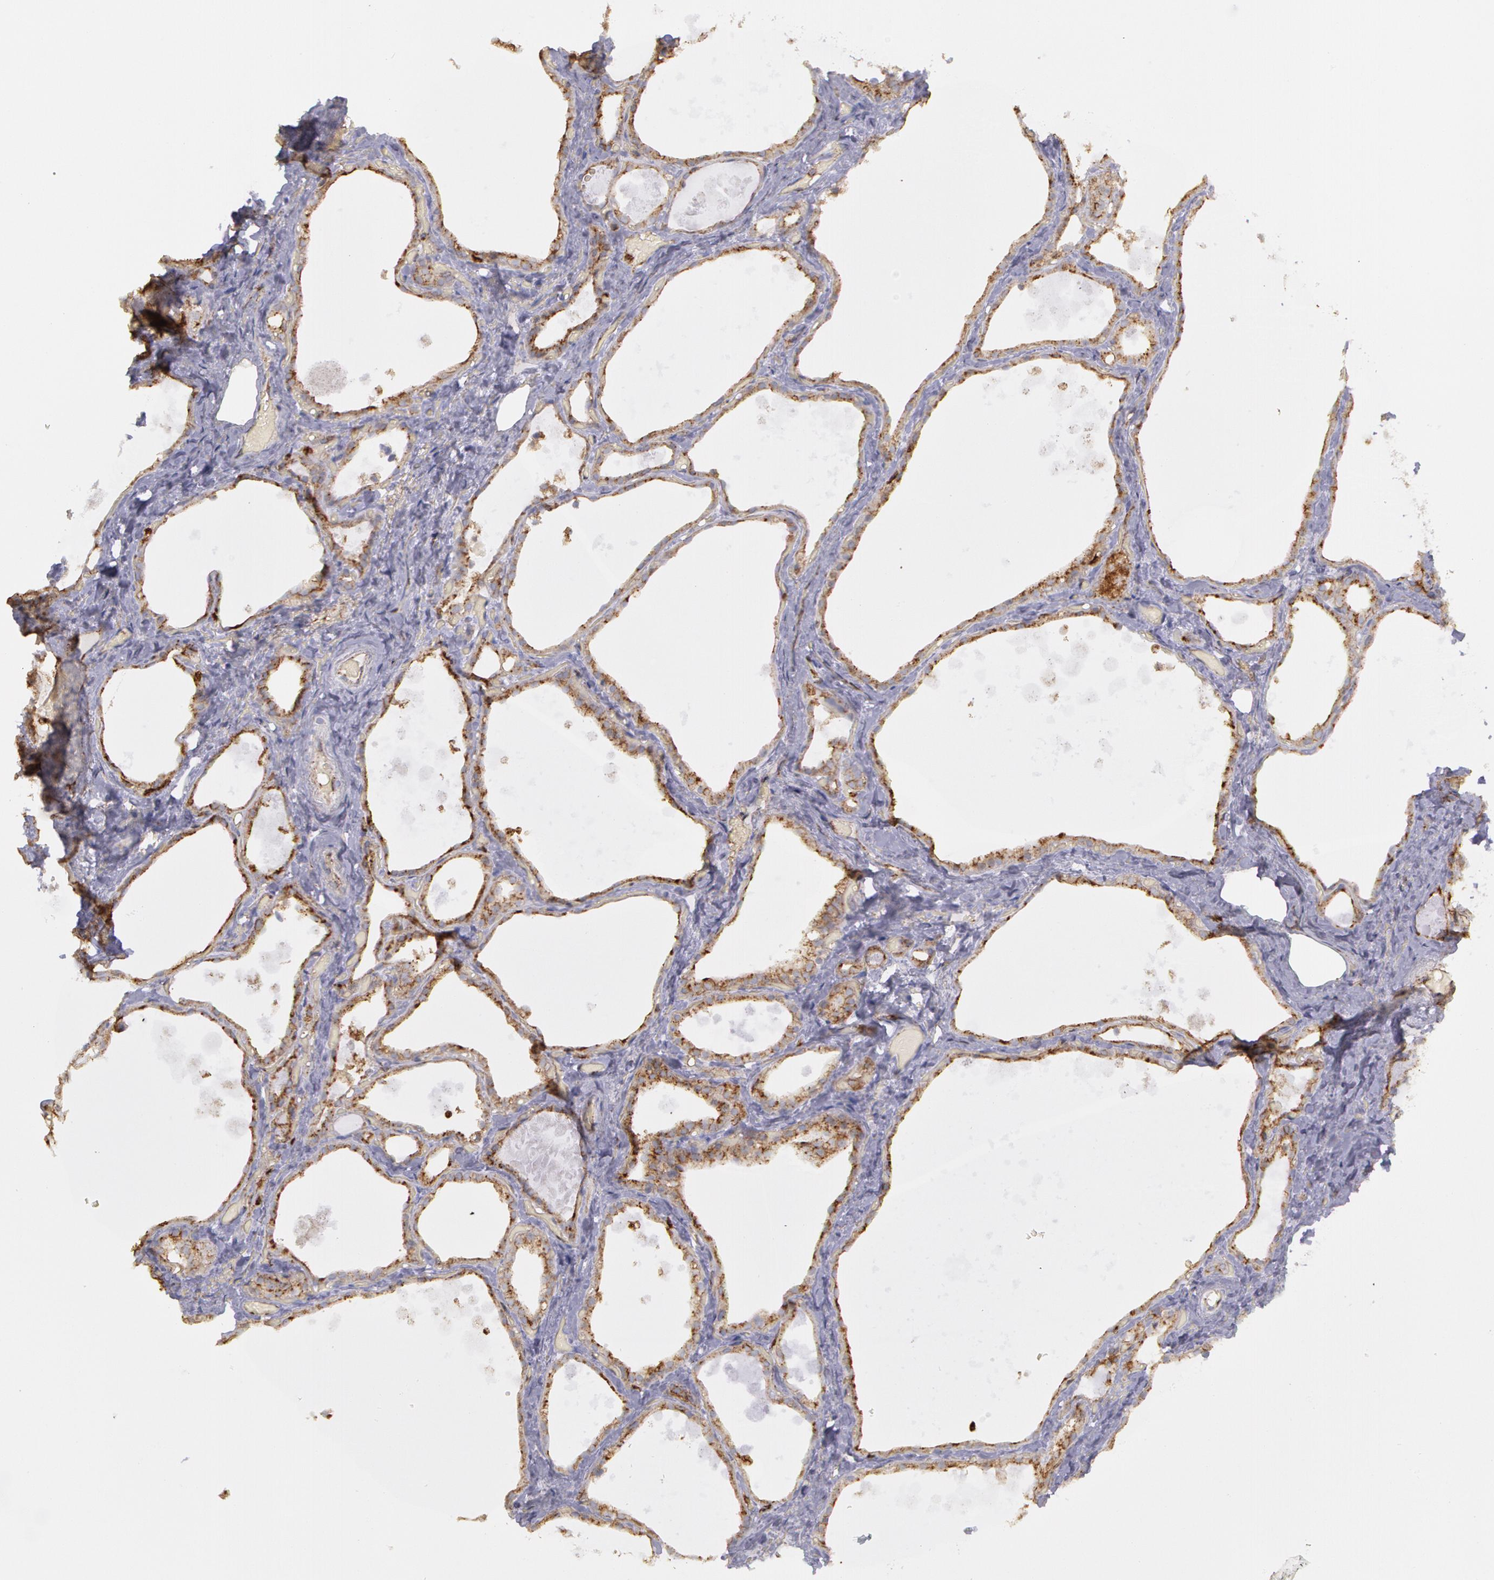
{"staining": {"intensity": "moderate", "quantity": ">75%", "location": "cytoplasmic/membranous"}, "tissue": "thyroid gland", "cell_type": "Glandular cells", "image_type": "normal", "snomed": [{"axis": "morphology", "description": "Normal tissue, NOS"}, {"axis": "topography", "description": "Thyroid gland"}], "caption": "Immunohistochemistry (IHC) image of unremarkable thyroid gland: human thyroid gland stained using immunohistochemistry (IHC) demonstrates medium levels of moderate protein expression localized specifically in the cytoplasmic/membranous of glandular cells, appearing as a cytoplasmic/membranous brown color.", "gene": "FLOT2", "patient": {"sex": "male", "age": 61}}